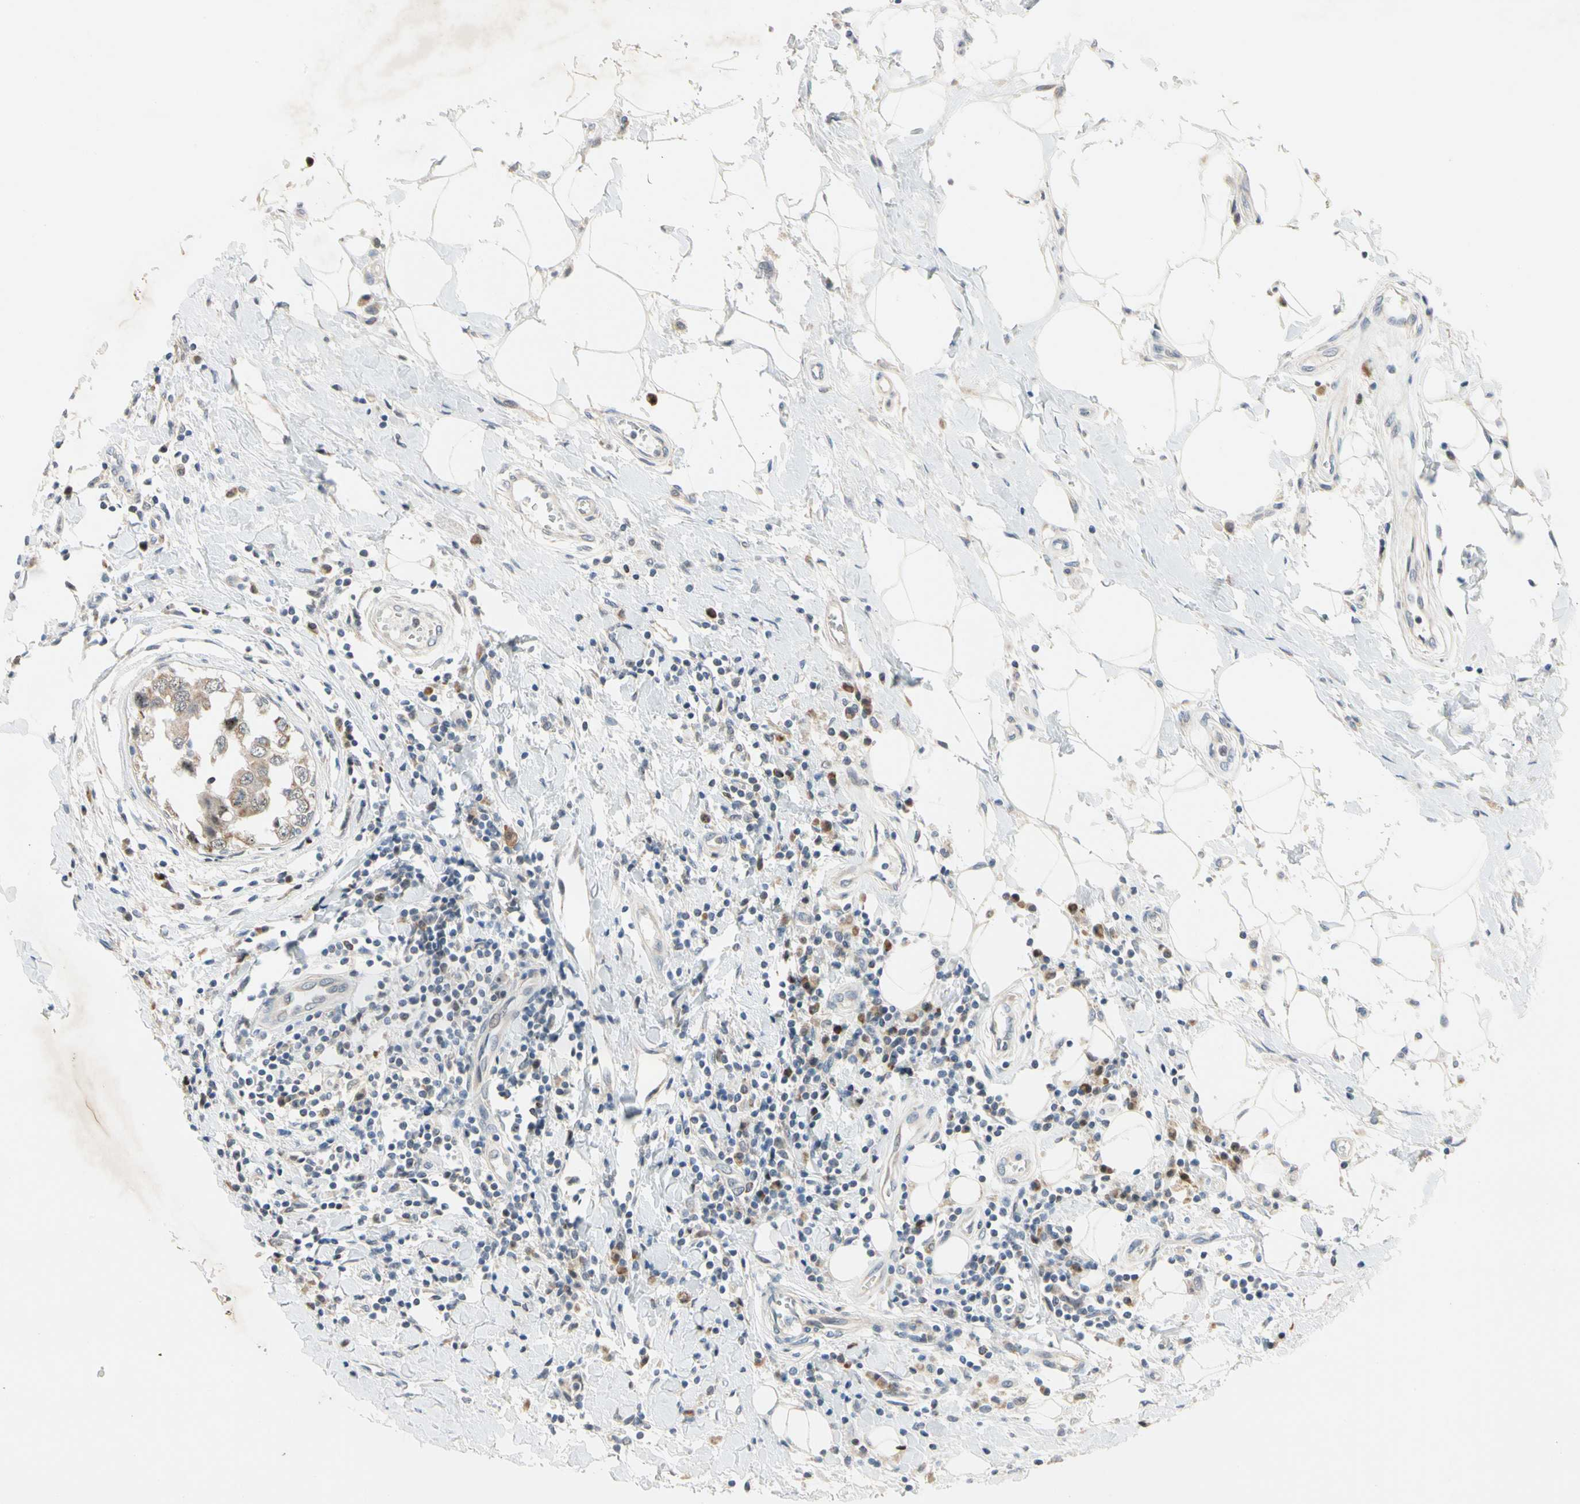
{"staining": {"intensity": "weak", "quantity": ">75%", "location": "cytoplasmic/membranous"}, "tissue": "breast cancer", "cell_type": "Tumor cells", "image_type": "cancer", "snomed": [{"axis": "morphology", "description": "Duct carcinoma"}, {"axis": "topography", "description": "Breast"}], "caption": "Immunohistochemistry of breast infiltrating ductal carcinoma displays low levels of weak cytoplasmic/membranous staining in approximately >75% of tumor cells.", "gene": "MARK1", "patient": {"sex": "female", "age": 27}}